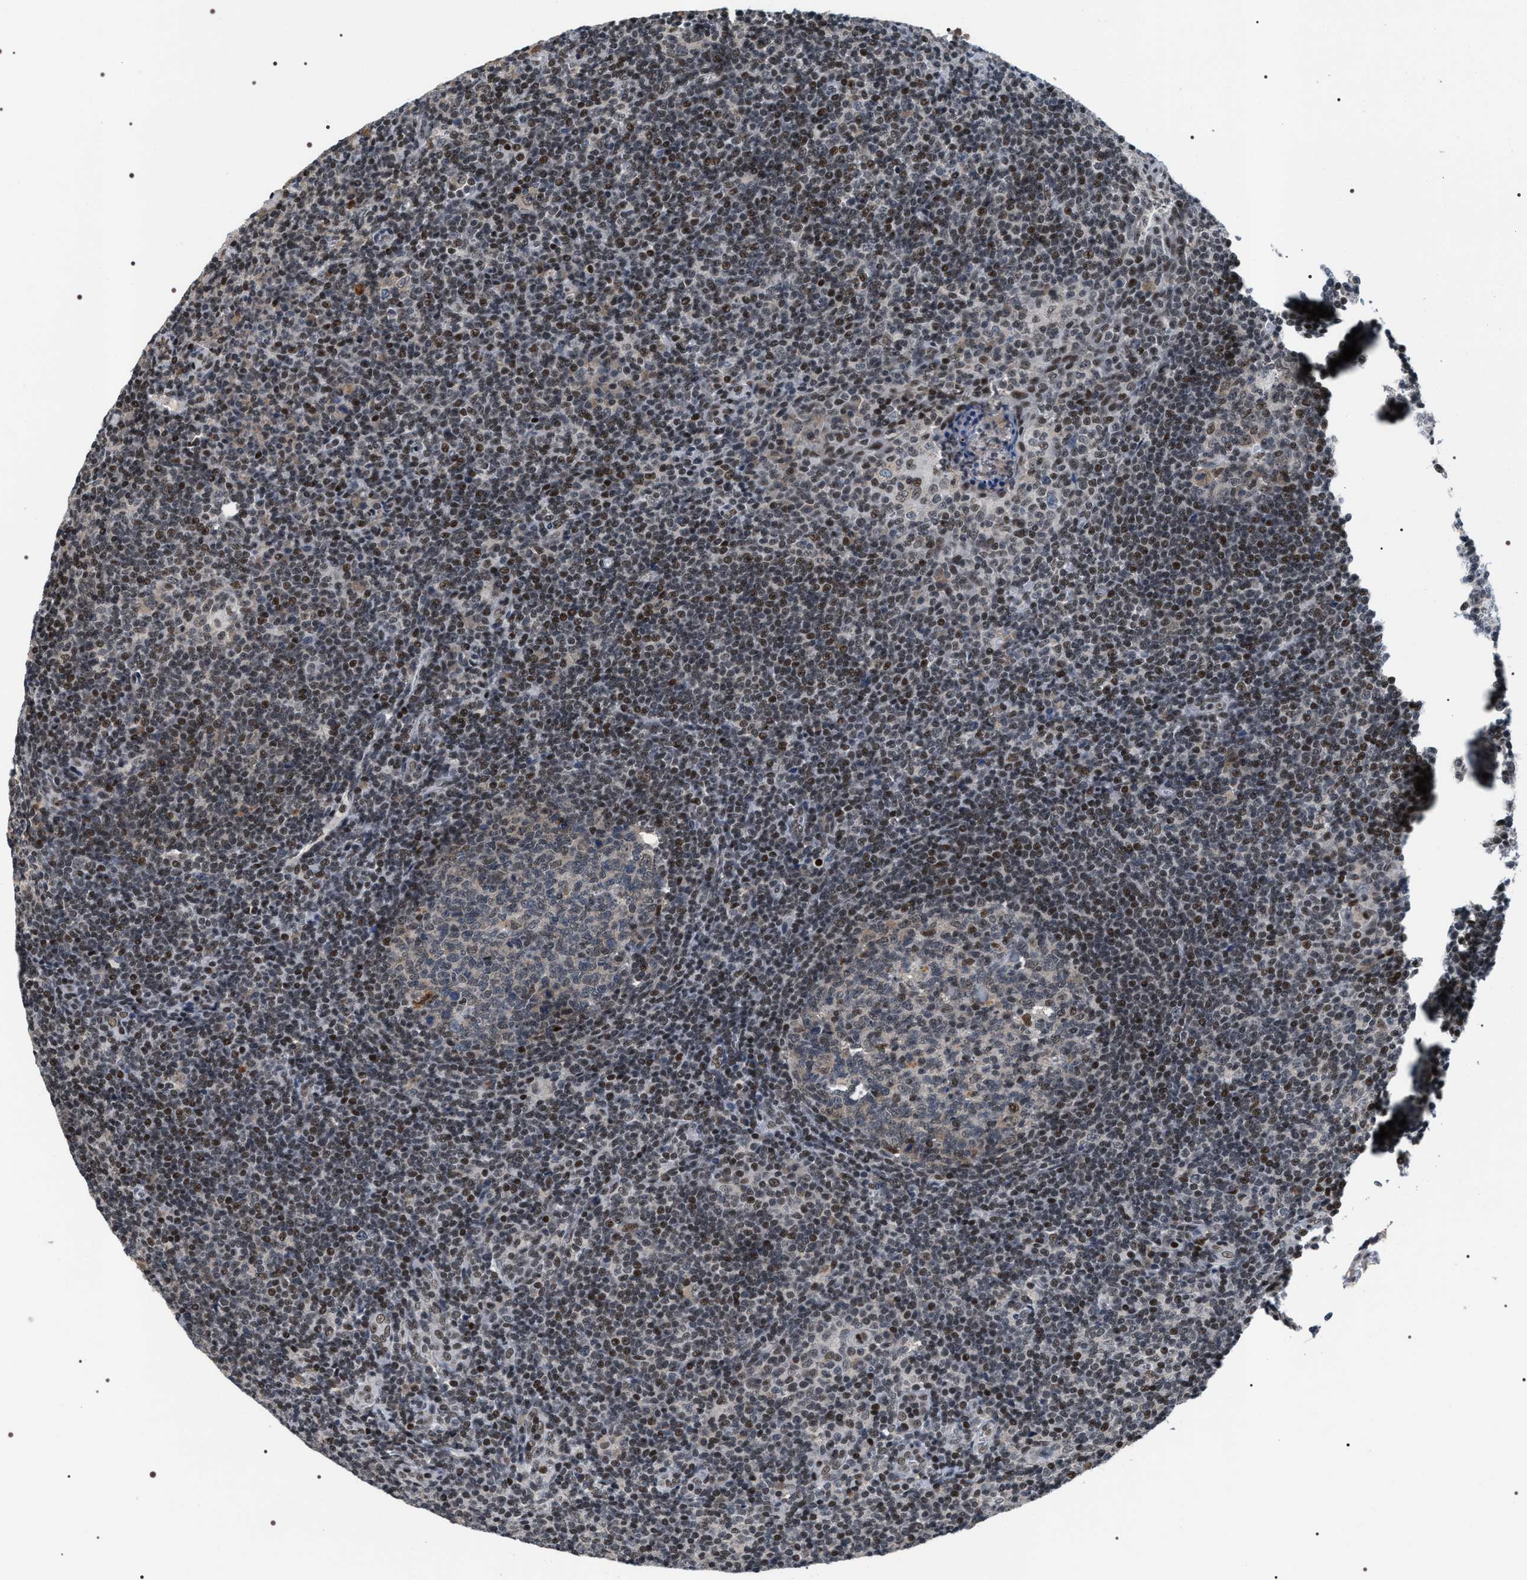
{"staining": {"intensity": "moderate", "quantity": "<25%", "location": "nuclear"}, "tissue": "tonsil", "cell_type": "Germinal center cells", "image_type": "normal", "snomed": [{"axis": "morphology", "description": "Normal tissue, NOS"}, {"axis": "topography", "description": "Tonsil"}], "caption": "A high-resolution micrograph shows immunohistochemistry (IHC) staining of benign tonsil, which demonstrates moderate nuclear expression in about <25% of germinal center cells. The staining was performed using DAB (3,3'-diaminobenzidine) to visualize the protein expression in brown, while the nuclei were stained in blue with hematoxylin (Magnification: 20x).", "gene": "C7orf25", "patient": {"sex": "male", "age": 37}}